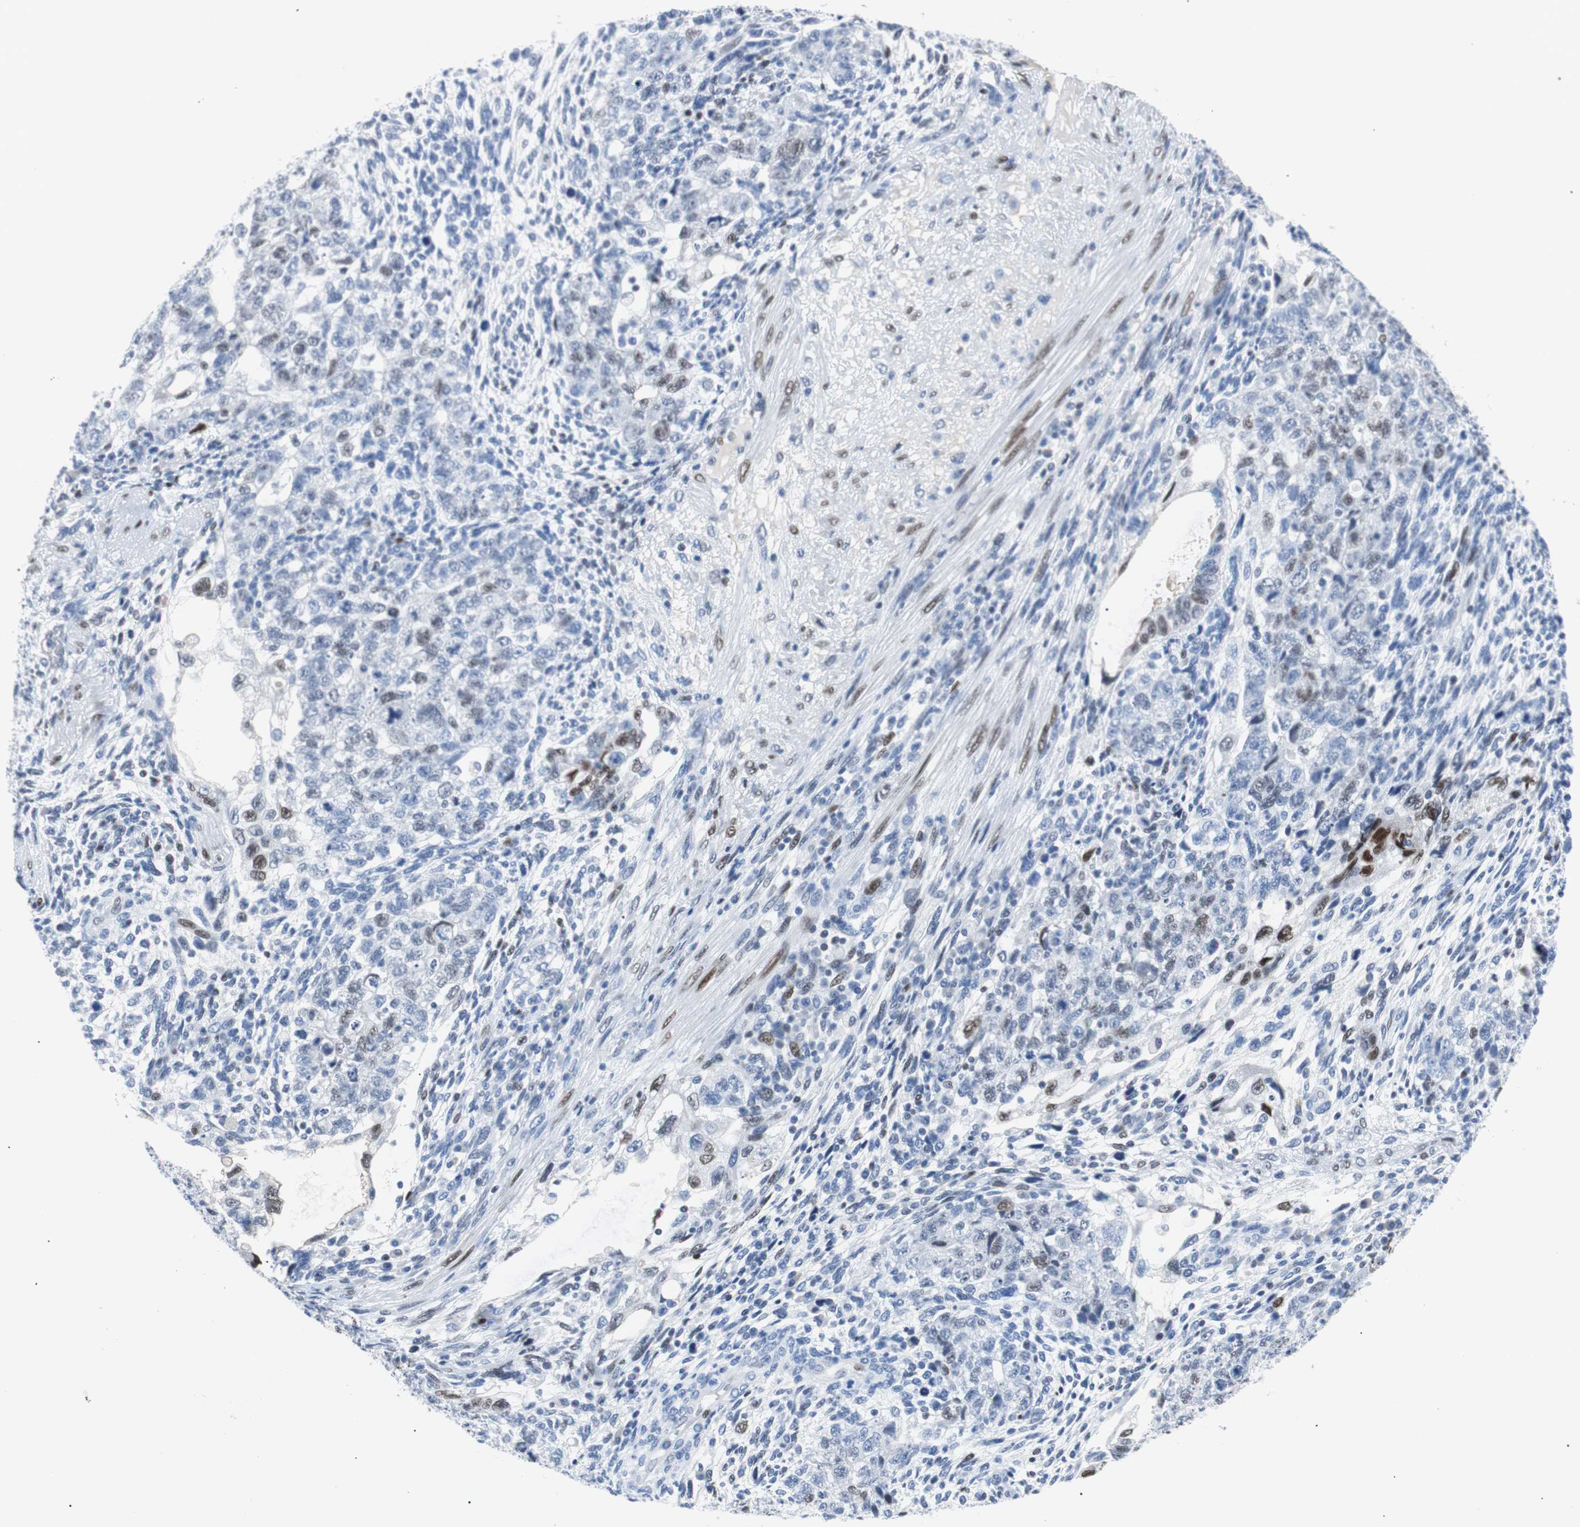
{"staining": {"intensity": "weak", "quantity": "<25%", "location": "nuclear"}, "tissue": "testis cancer", "cell_type": "Tumor cells", "image_type": "cancer", "snomed": [{"axis": "morphology", "description": "Normal tissue, NOS"}, {"axis": "morphology", "description": "Carcinoma, Embryonal, NOS"}, {"axis": "topography", "description": "Testis"}], "caption": "Micrograph shows no protein expression in tumor cells of testis embryonal carcinoma tissue. (Brightfield microscopy of DAB (3,3'-diaminobenzidine) immunohistochemistry (IHC) at high magnification).", "gene": "JUN", "patient": {"sex": "male", "age": 36}}